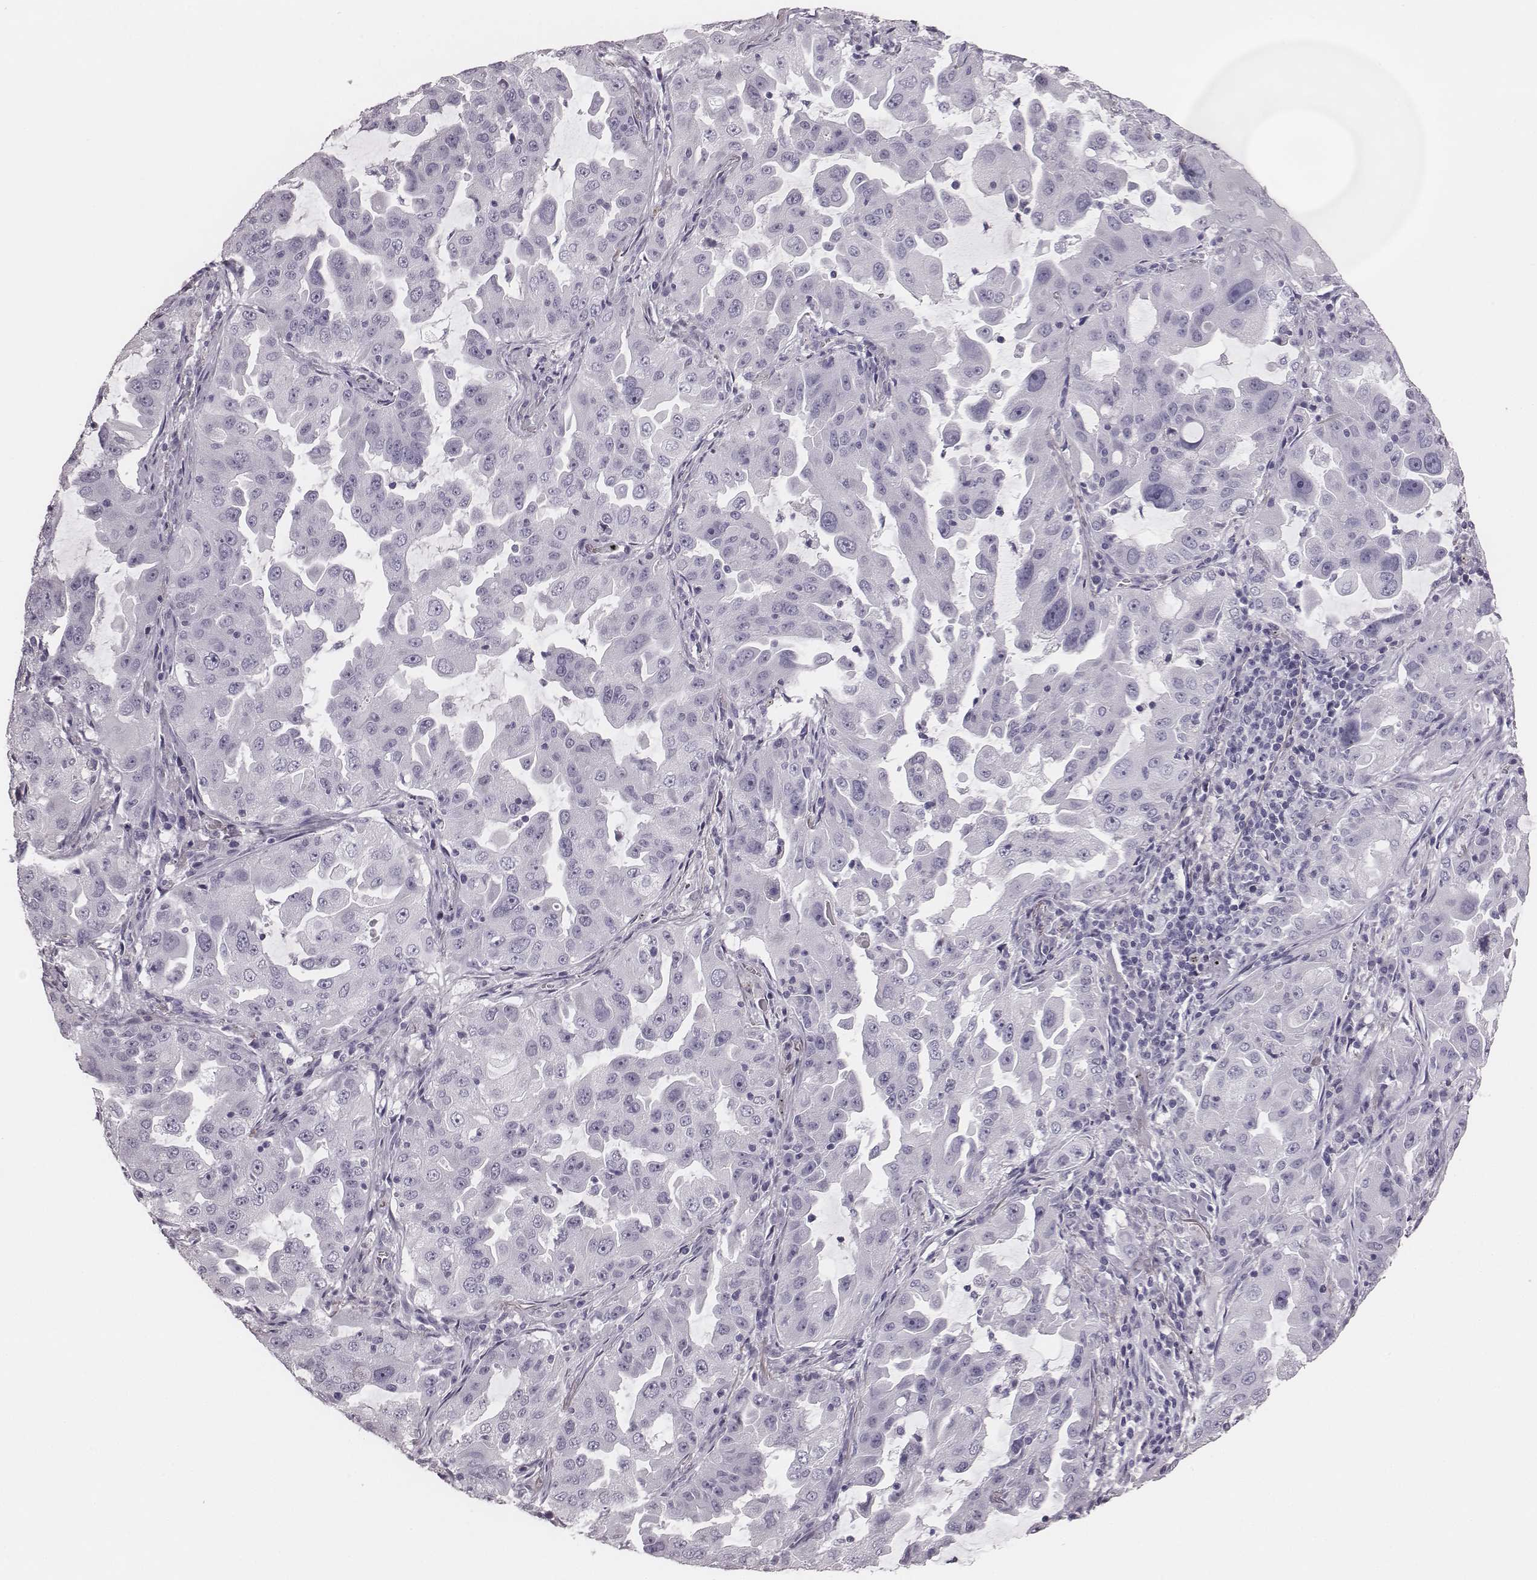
{"staining": {"intensity": "negative", "quantity": "none", "location": "none"}, "tissue": "lung cancer", "cell_type": "Tumor cells", "image_type": "cancer", "snomed": [{"axis": "morphology", "description": "Adenocarcinoma, NOS"}, {"axis": "topography", "description": "Lung"}], "caption": "Histopathology image shows no protein positivity in tumor cells of lung adenocarcinoma tissue.", "gene": "CSH1", "patient": {"sex": "female", "age": 61}}